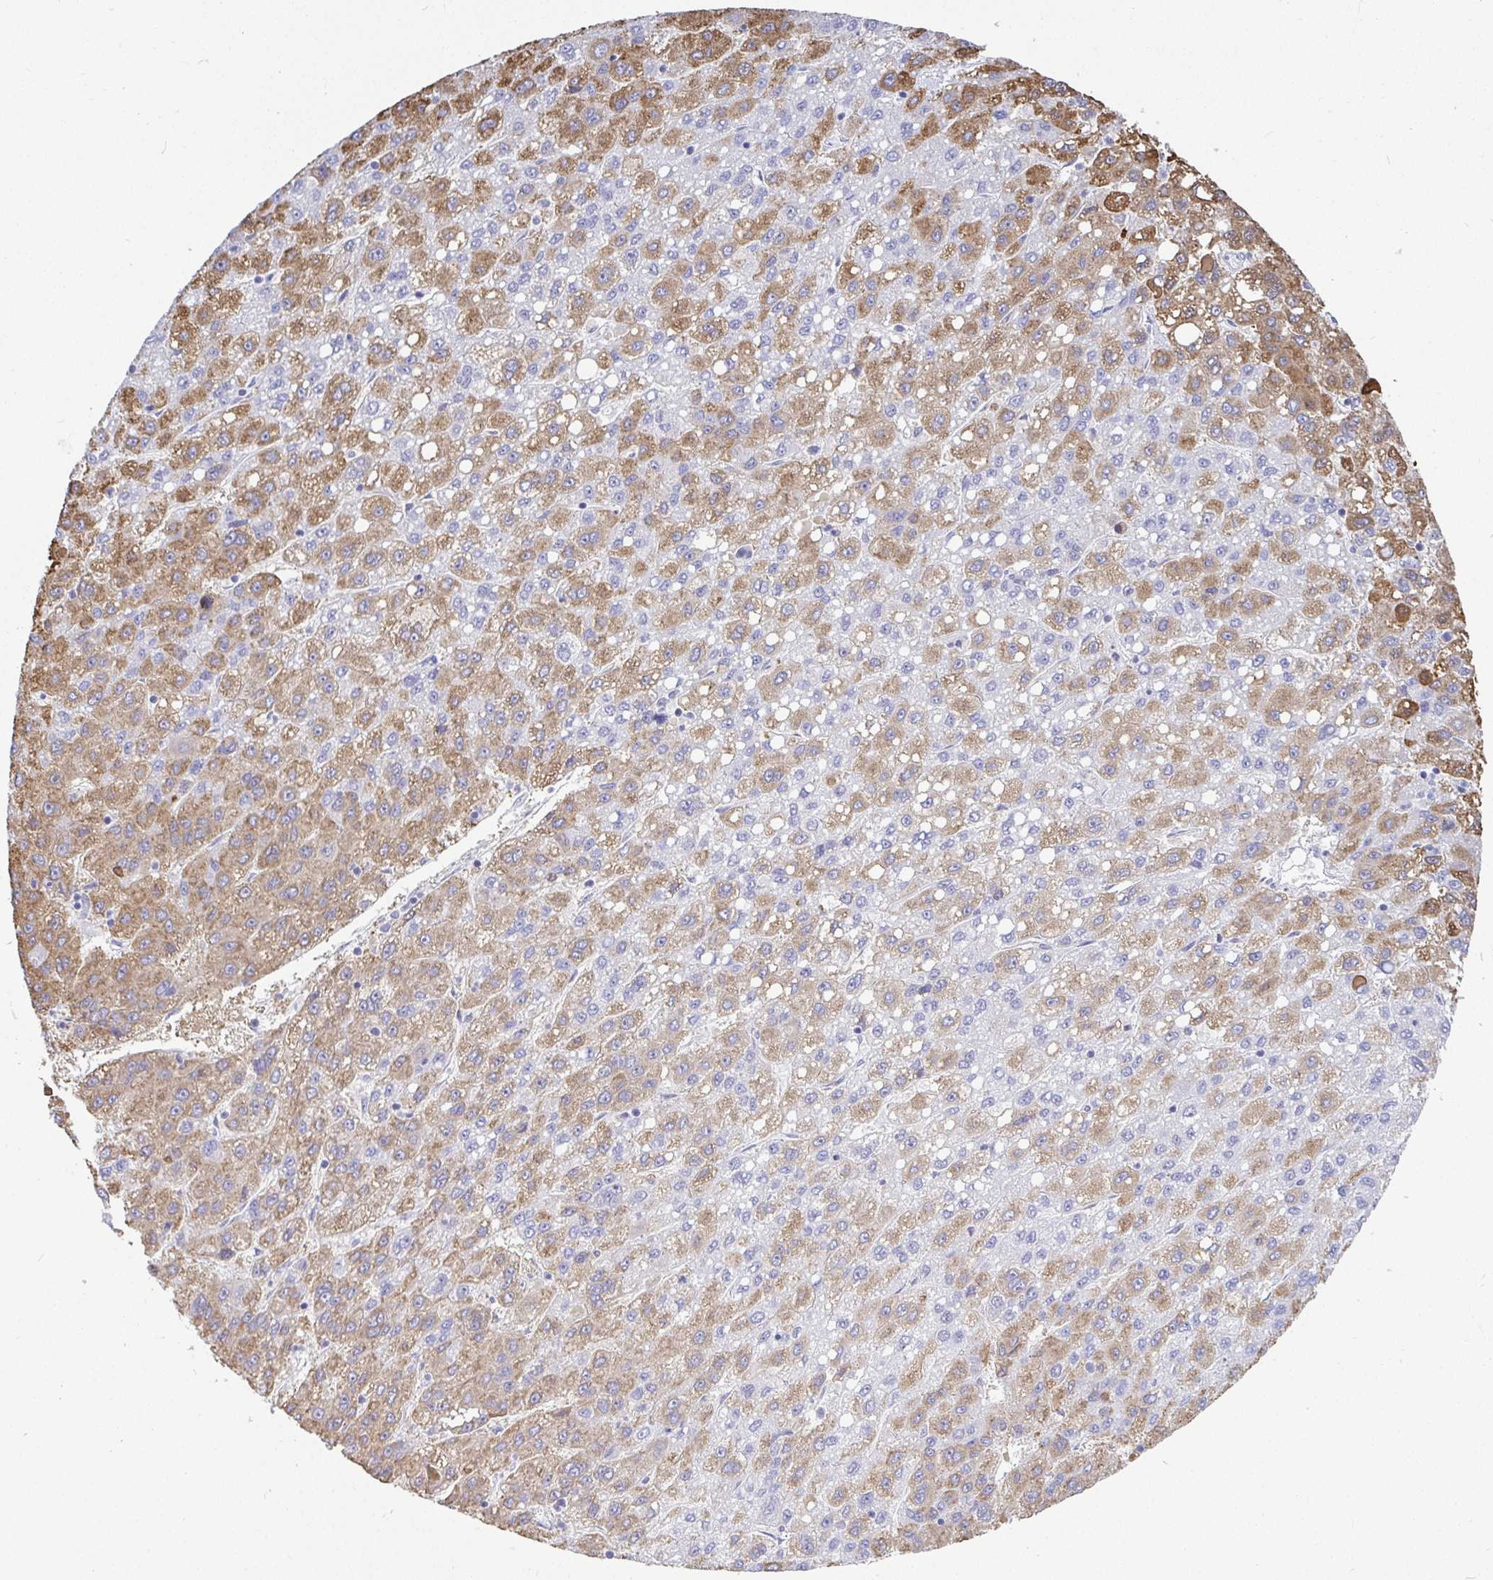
{"staining": {"intensity": "moderate", "quantity": "25%-75%", "location": "cytoplasmic/membranous"}, "tissue": "liver cancer", "cell_type": "Tumor cells", "image_type": "cancer", "snomed": [{"axis": "morphology", "description": "Carcinoma, Hepatocellular, NOS"}, {"axis": "topography", "description": "Liver"}], "caption": "Liver cancer (hepatocellular carcinoma) stained for a protein displays moderate cytoplasmic/membranous positivity in tumor cells. The protein is shown in brown color, while the nuclei are stained blue.", "gene": "TMEM241", "patient": {"sex": "female", "age": 82}}